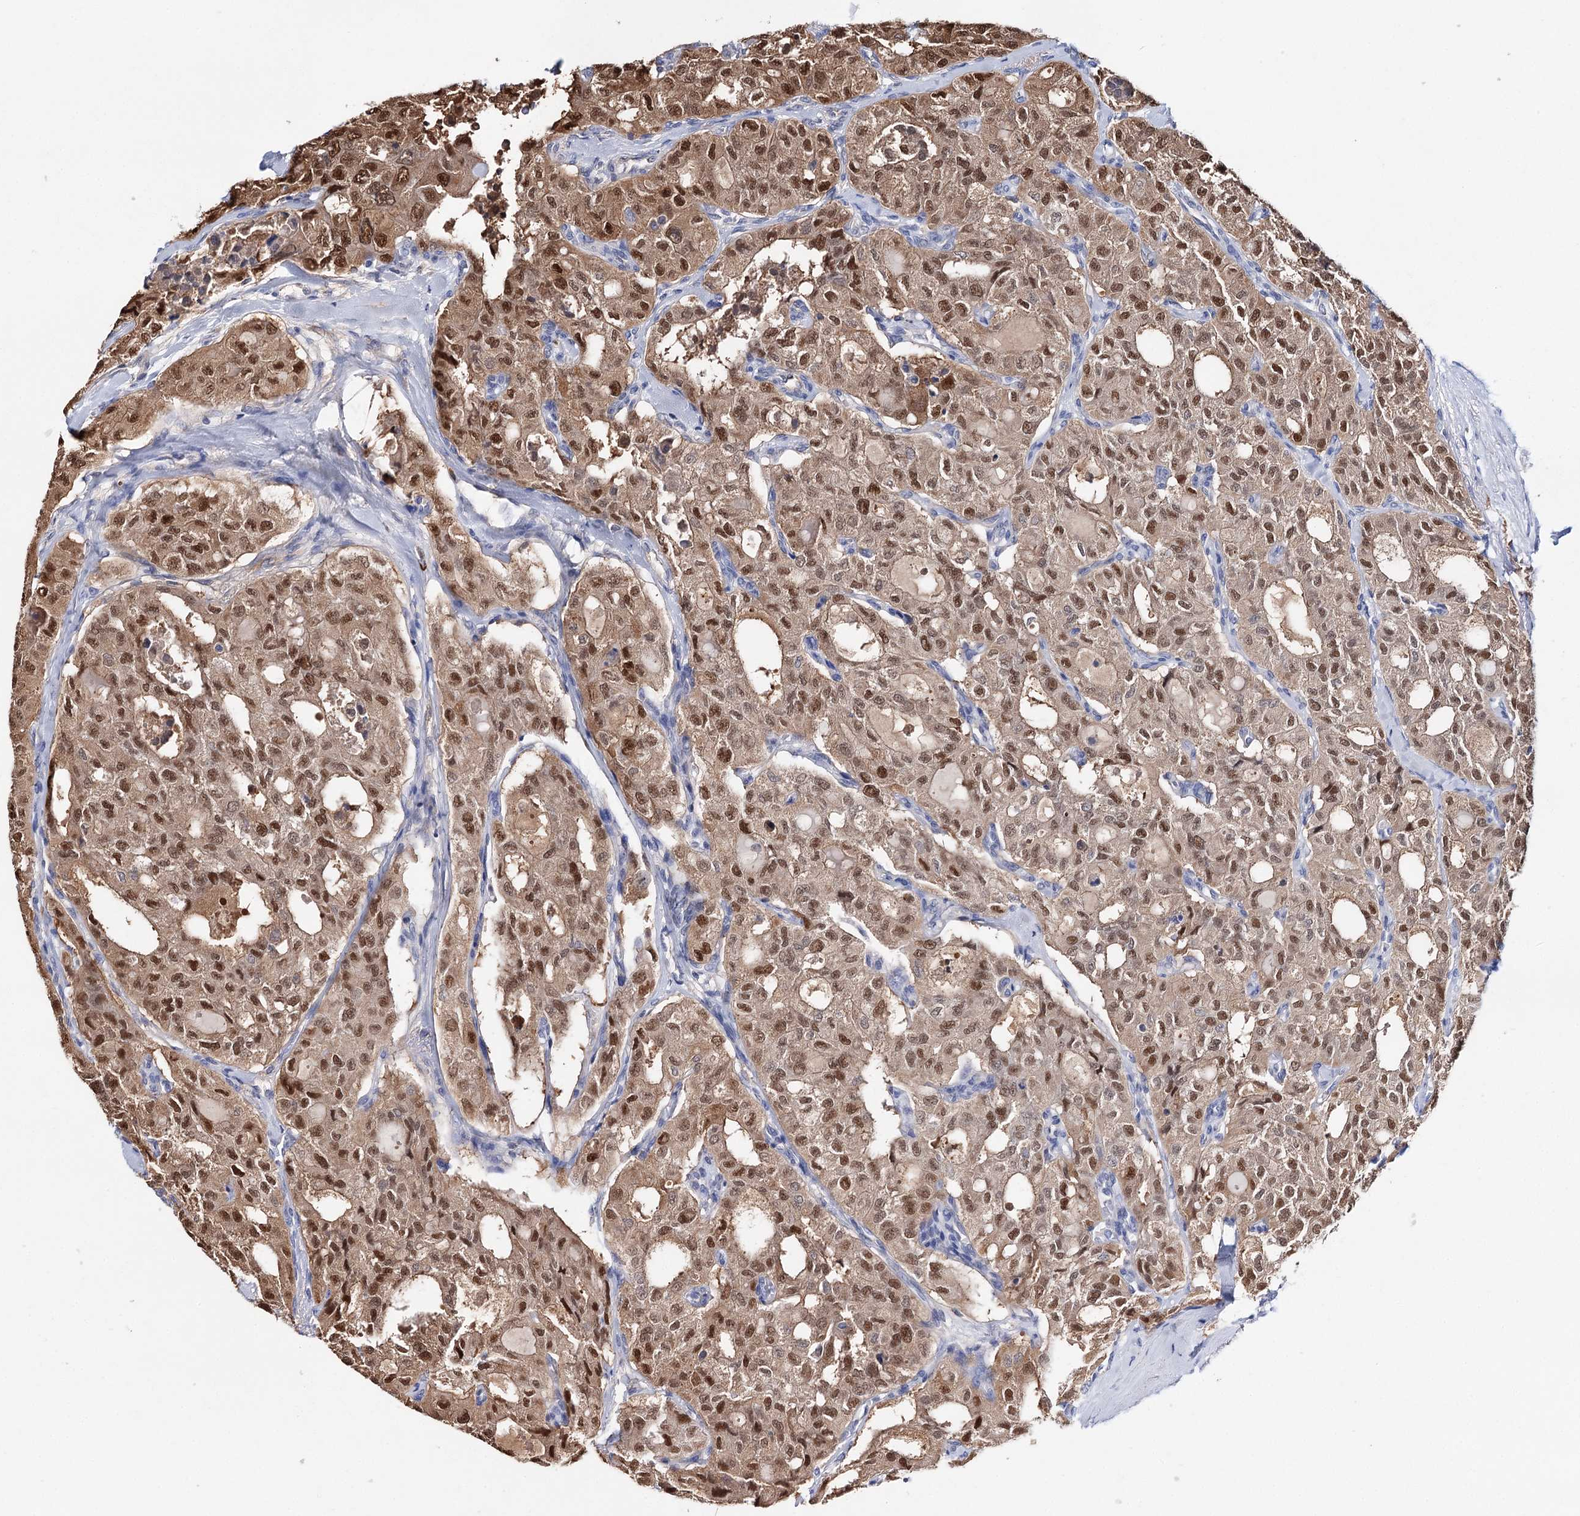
{"staining": {"intensity": "strong", "quantity": ">75%", "location": "cytoplasmic/membranous,nuclear"}, "tissue": "thyroid cancer", "cell_type": "Tumor cells", "image_type": "cancer", "snomed": [{"axis": "morphology", "description": "Follicular adenoma carcinoma, NOS"}, {"axis": "topography", "description": "Thyroid gland"}], "caption": "A high amount of strong cytoplasmic/membranous and nuclear staining is present in approximately >75% of tumor cells in thyroid cancer (follicular adenoma carcinoma) tissue. The staining was performed using DAB, with brown indicating positive protein expression. Nuclei are stained blue with hematoxylin.", "gene": "CFAP46", "patient": {"sex": "male", "age": 75}}